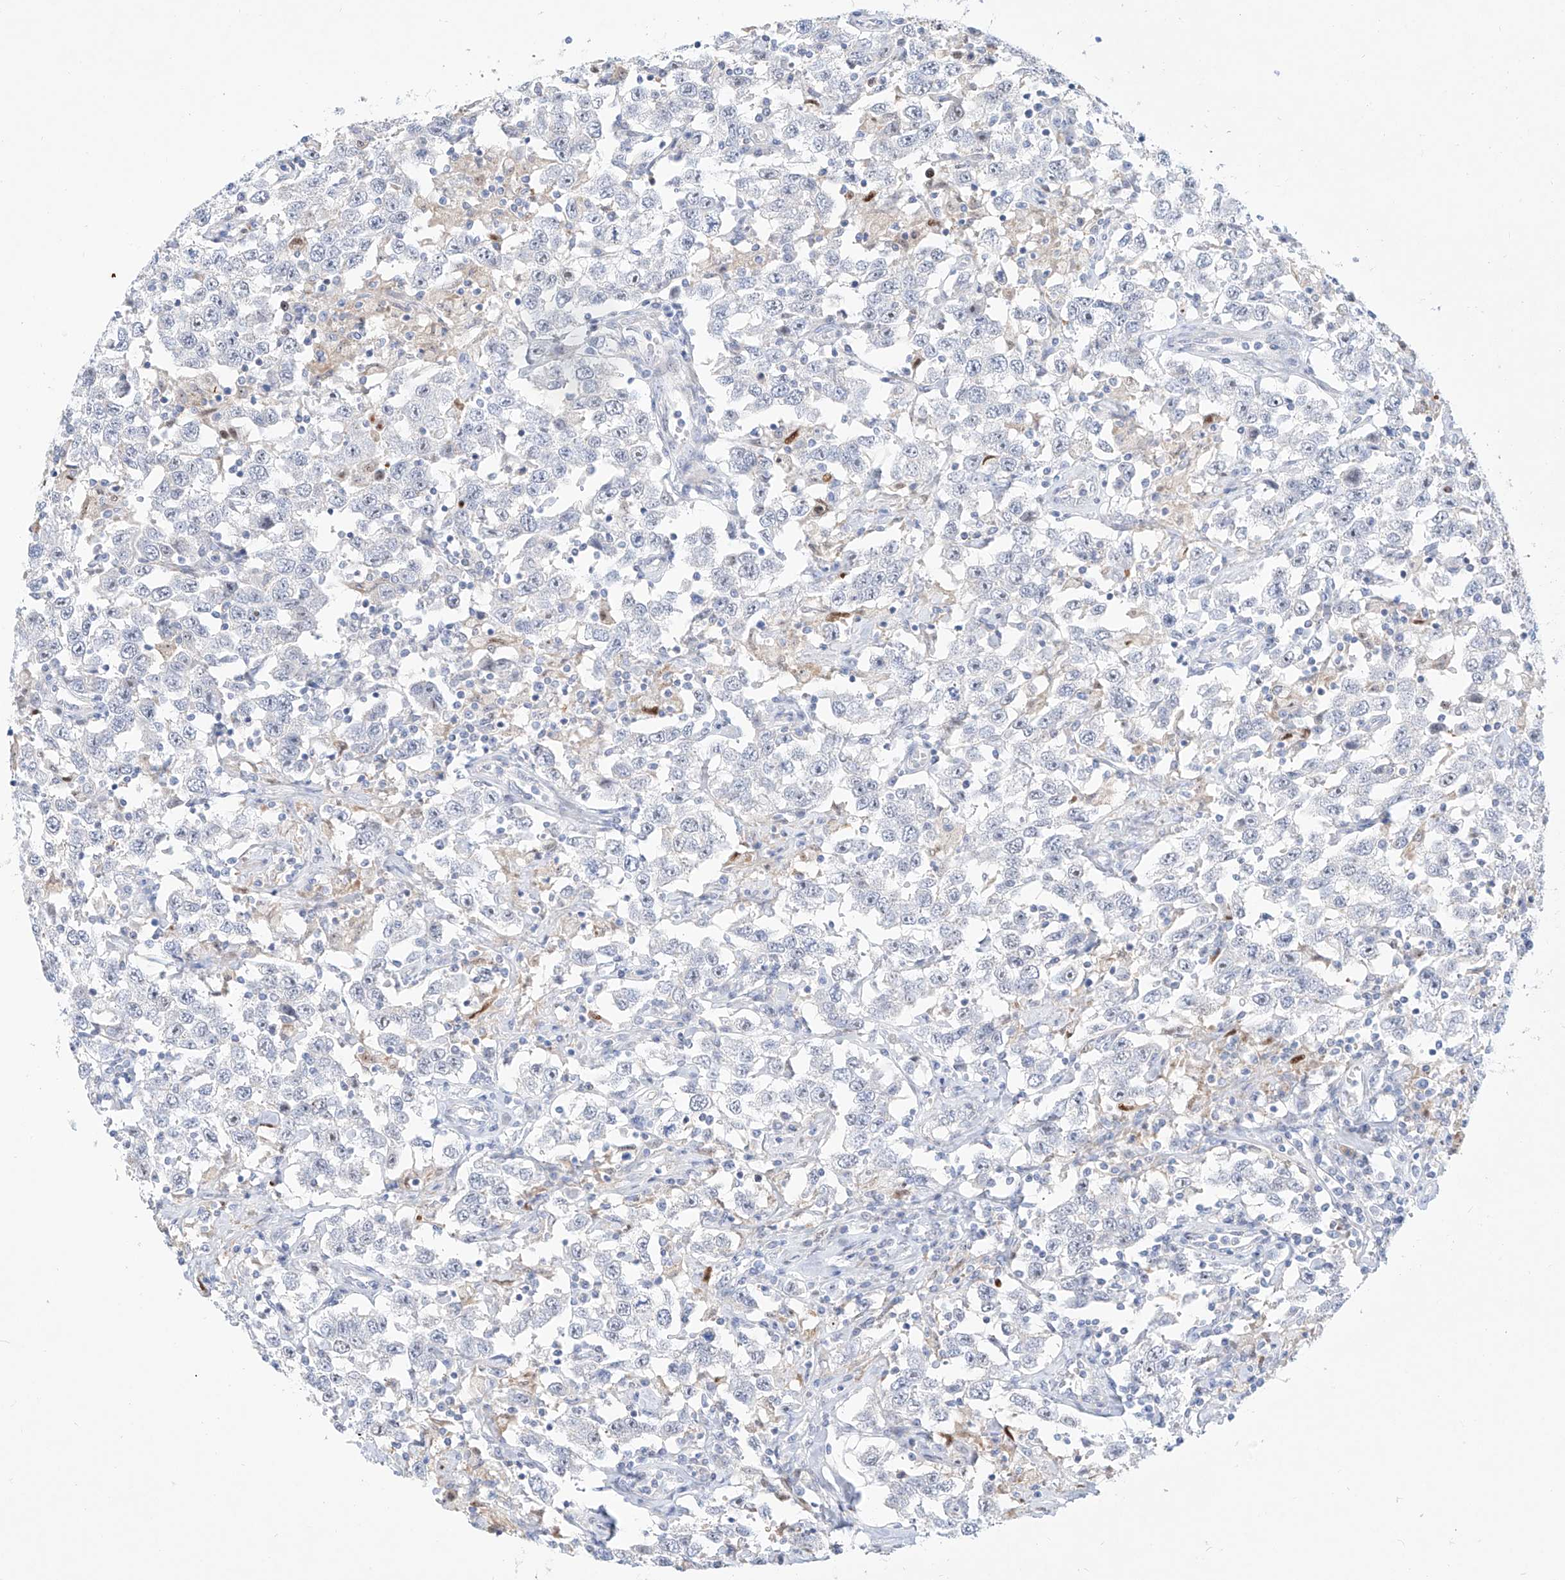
{"staining": {"intensity": "negative", "quantity": "none", "location": "none"}, "tissue": "testis cancer", "cell_type": "Tumor cells", "image_type": "cancer", "snomed": [{"axis": "morphology", "description": "Seminoma, NOS"}, {"axis": "topography", "description": "Testis"}], "caption": "DAB immunohistochemical staining of testis cancer (seminoma) shows no significant staining in tumor cells. (DAB immunohistochemistry (IHC), high magnification).", "gene": "SNU13", "patient": {"sex": "male", "age": 41}}